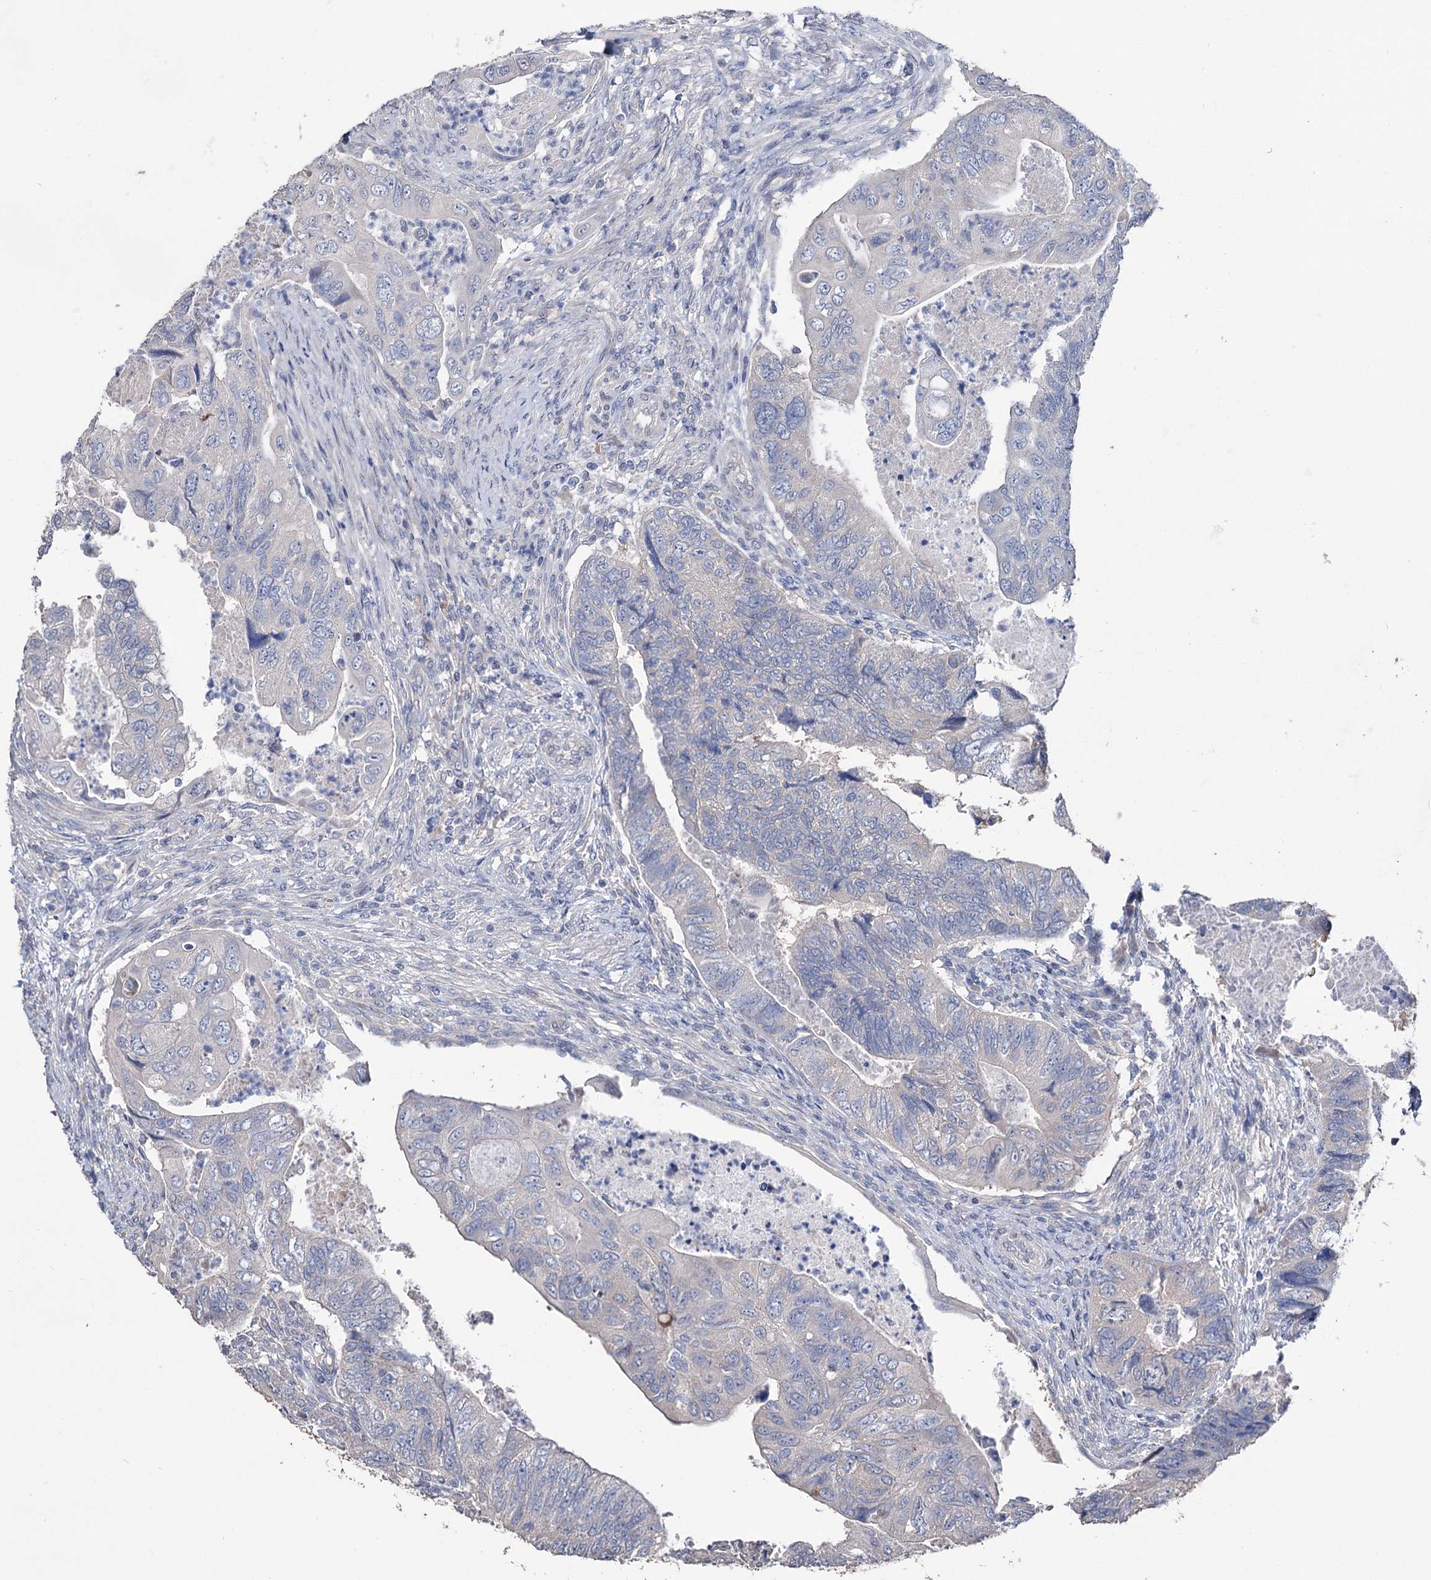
{"staining": {"intensity": "negative", "quantity": "none", "location": "none"}, "tissue": "colorectal cancer", "cell_type": "Tumor cells", "image_type": "cancer", "snomed": [{"axis": "morphology", "description": "Adenocarcinoma, NOS"}, {"axis": "topography", "description": "Rectum"}], "caption": "This is a photomicrograph of IHC staining of colorectal cancer (adenocarcinoma), which shows no expression in tumor cells.", "gene": "EPB41L5", "patient": {"sex": "male", "age": 63}}